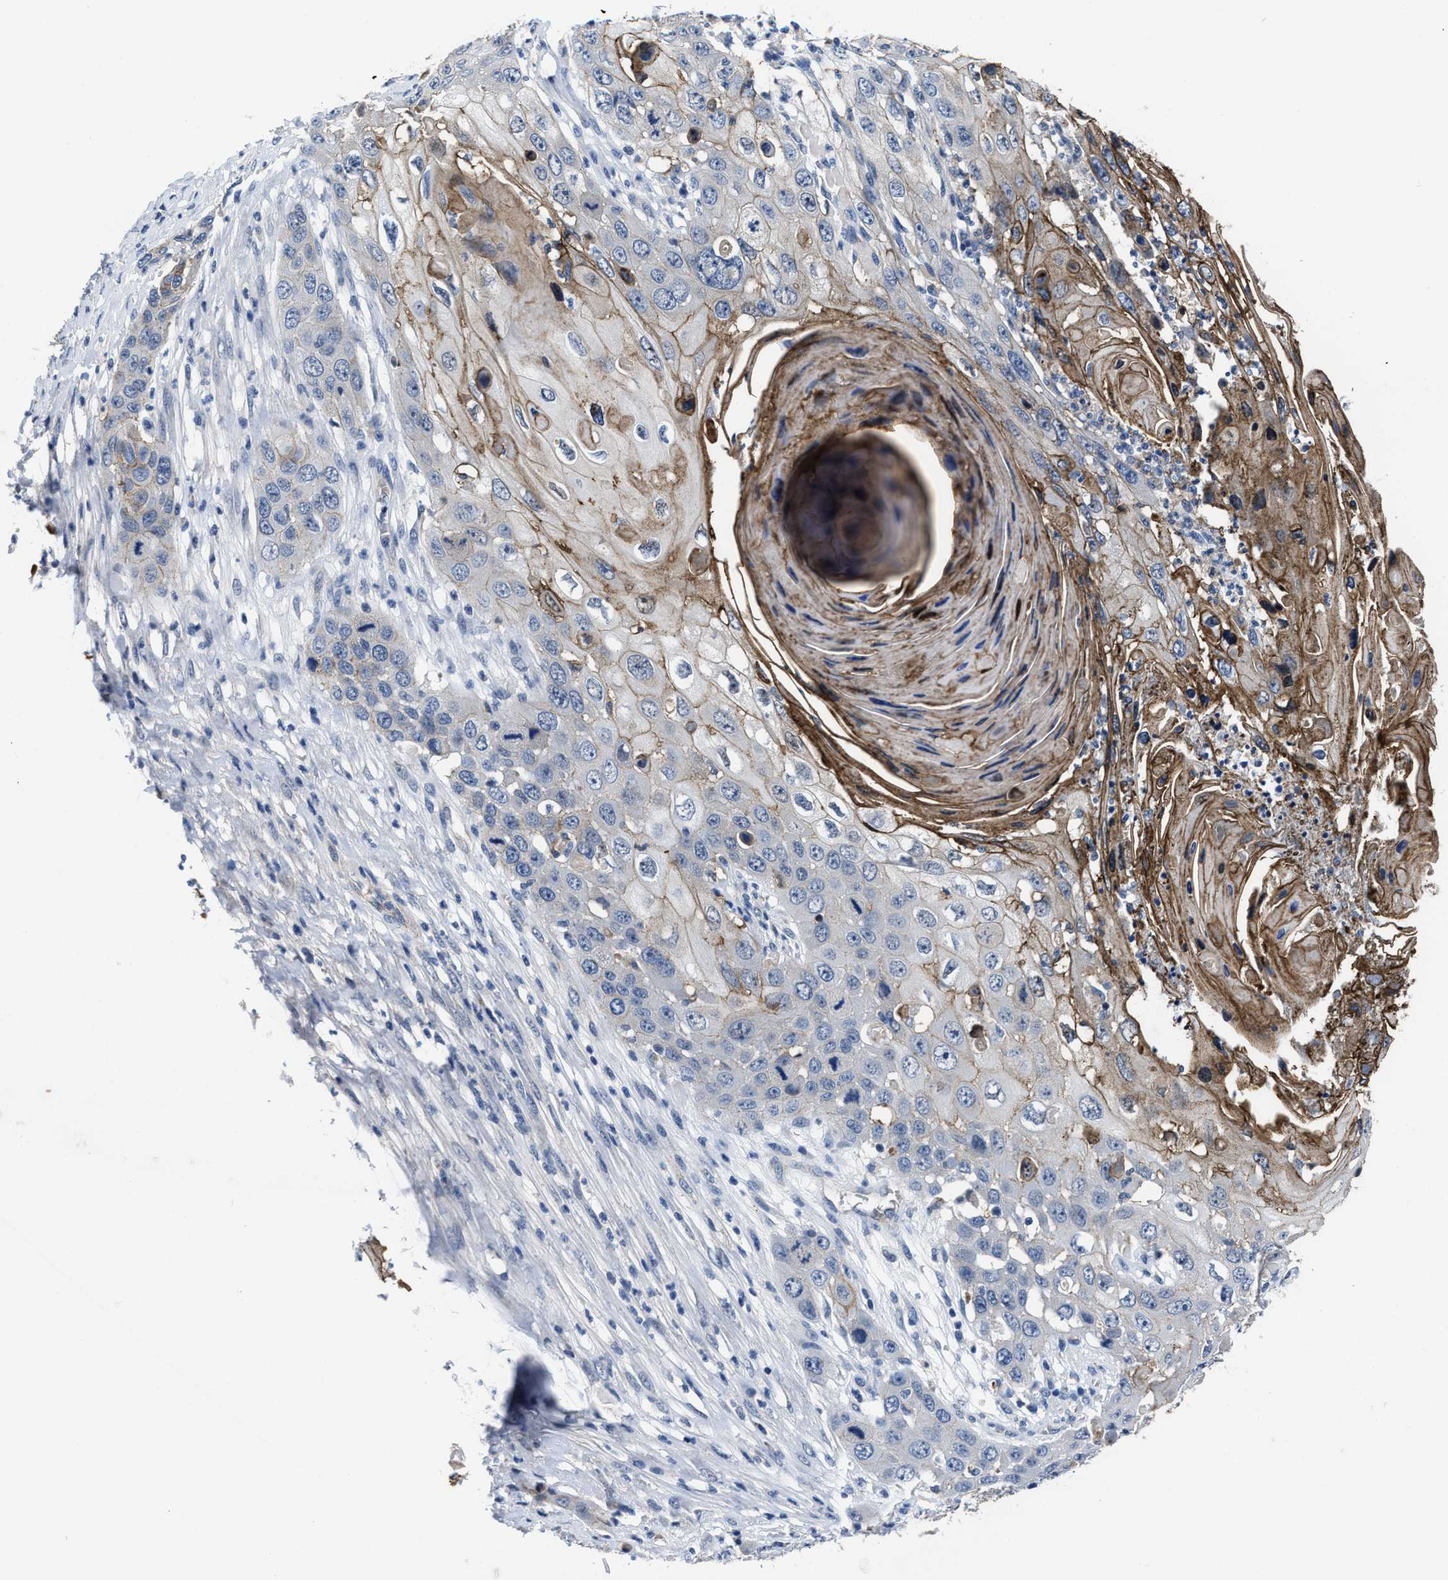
{"staining": {"intensity": "moderate", "quantity": "25%-75%", "location": "cytoplasmic/membranous"}, "tissue": "skin cancer", "cell_type": "Tumor cells", "image_type": "cancer", "snomed": [{"axis": "morphology", "description": "Squamous cell carcinoma, NOS"}, {"axis": "topography", "description": "Skin"}], "caption": "Immunohistochemistry of skin cancer (squamous cell carcinoma) displays medium levels of moderate cytoplasmic/membranous positivity in approximately 25%-75% of tumor cells.", "gene": "GHITM", "patient": {"sex": "male", "age": 55}}